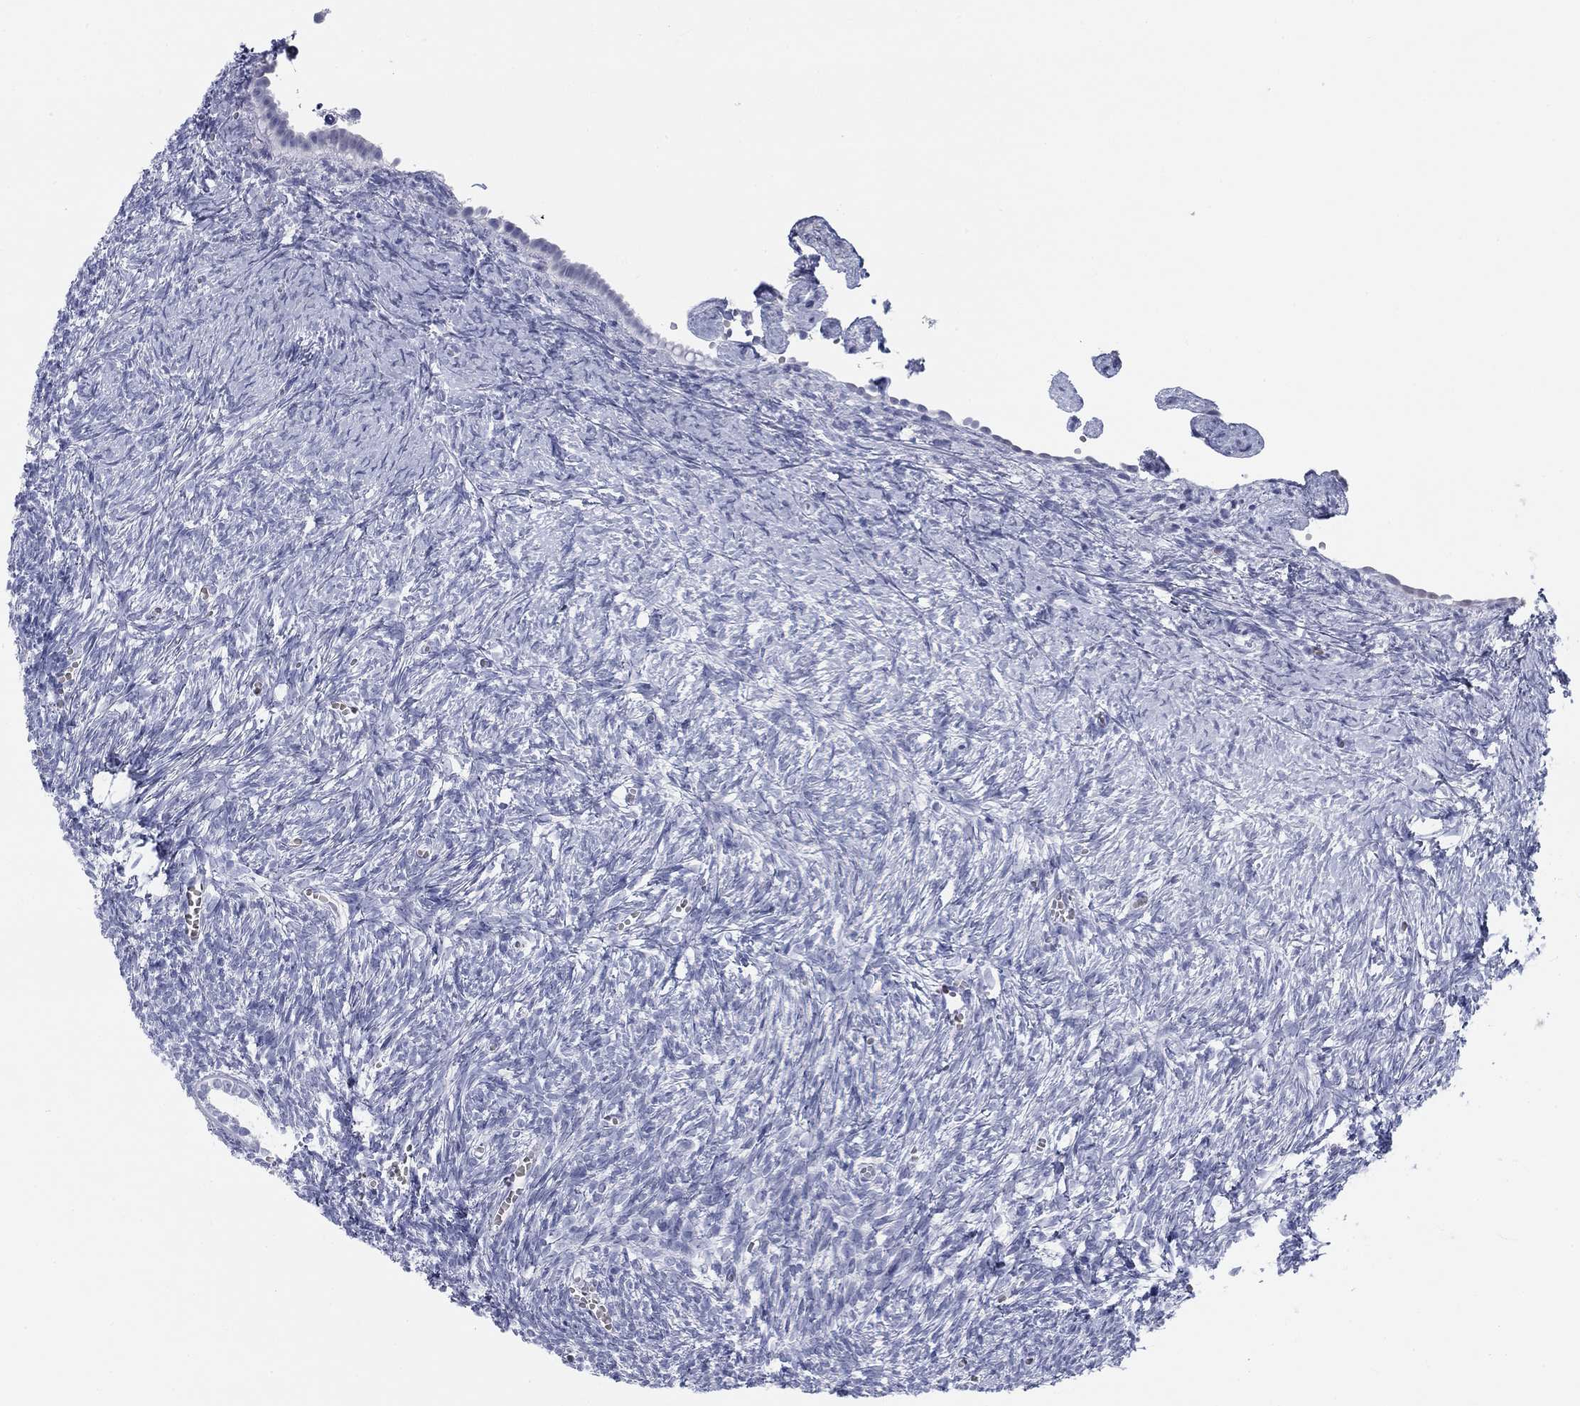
{"staining": {"intensity": "negative", "quantity": "none", "location": "none"}, "tissue": "ovary", "cell_type": "Follicle cells", "image_type": "normal", "snomed": [{"axis": "morphology", "description": "Normal tissue, NOS"}, {"axis": "topography", "description": "Ovary"}], "caption": "Follicle cells are negative for brown protein staining in normal ovary. (DAB (3,3'-diaminobenzidine) IHC visualized using brightfield microscopy, high magnification).", "gene": "CALB1", "patient": {"sex": "female", "age": 43}}